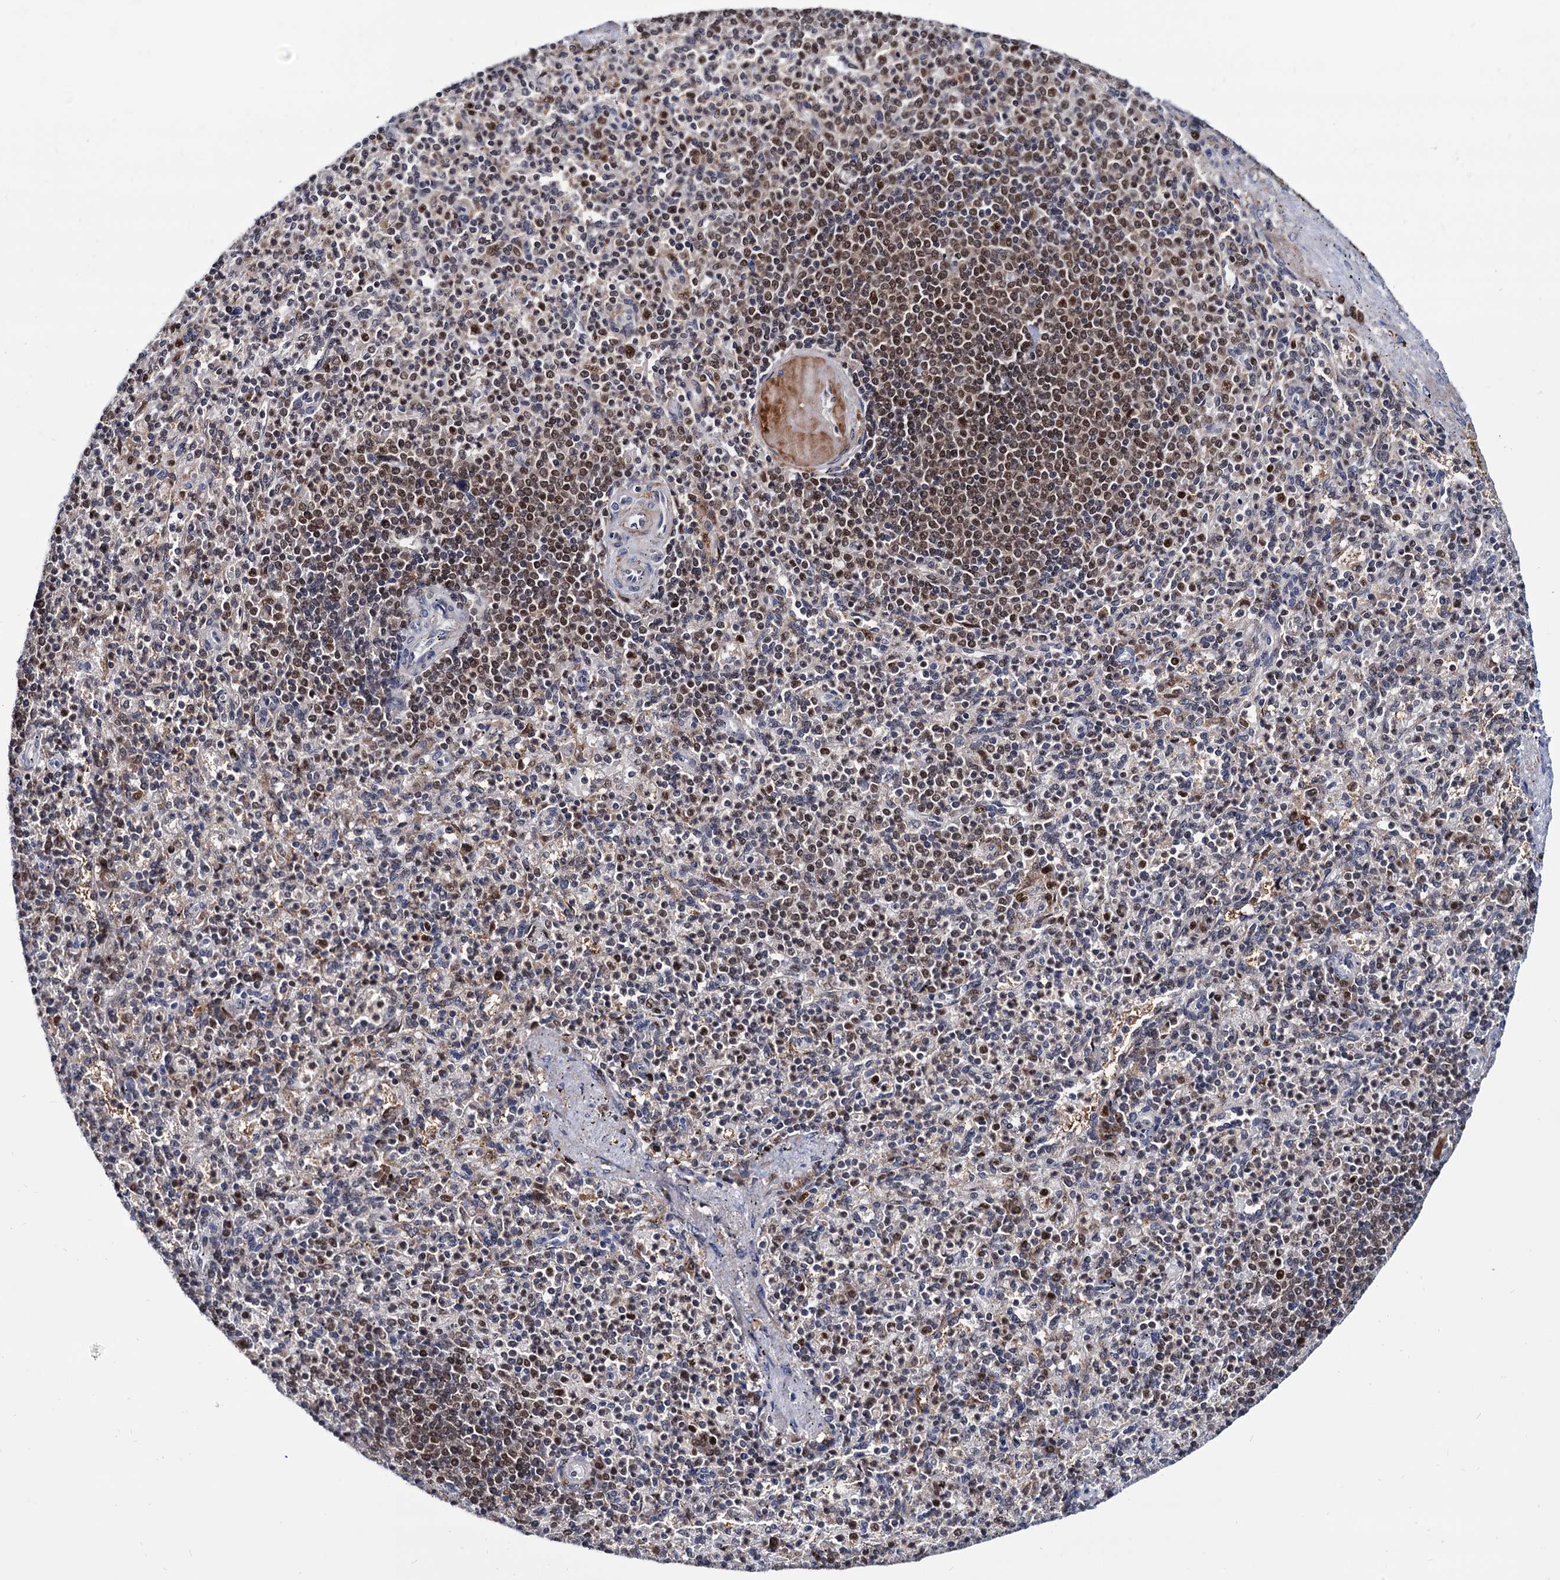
{"staining": {"intensity": "moderate", "quantity": "25%-75%", "location": "nuclear"}, "tissue": "spleen", "cell_type": "Cells in red pulp", "image_type": "normal", "snomed": [{"axis": "morphology", "description": "Normal tissue, NOS"}, {"axis": "topography", "description": "Spleen"}], "caption": "Human spleen stained for a protein (brown) displays moderate nuclear positive expression in about 25%-75% of cells in red pulp.", "gene": "RNASEH2B", "patient": {"sex": "female", "age": 74}}